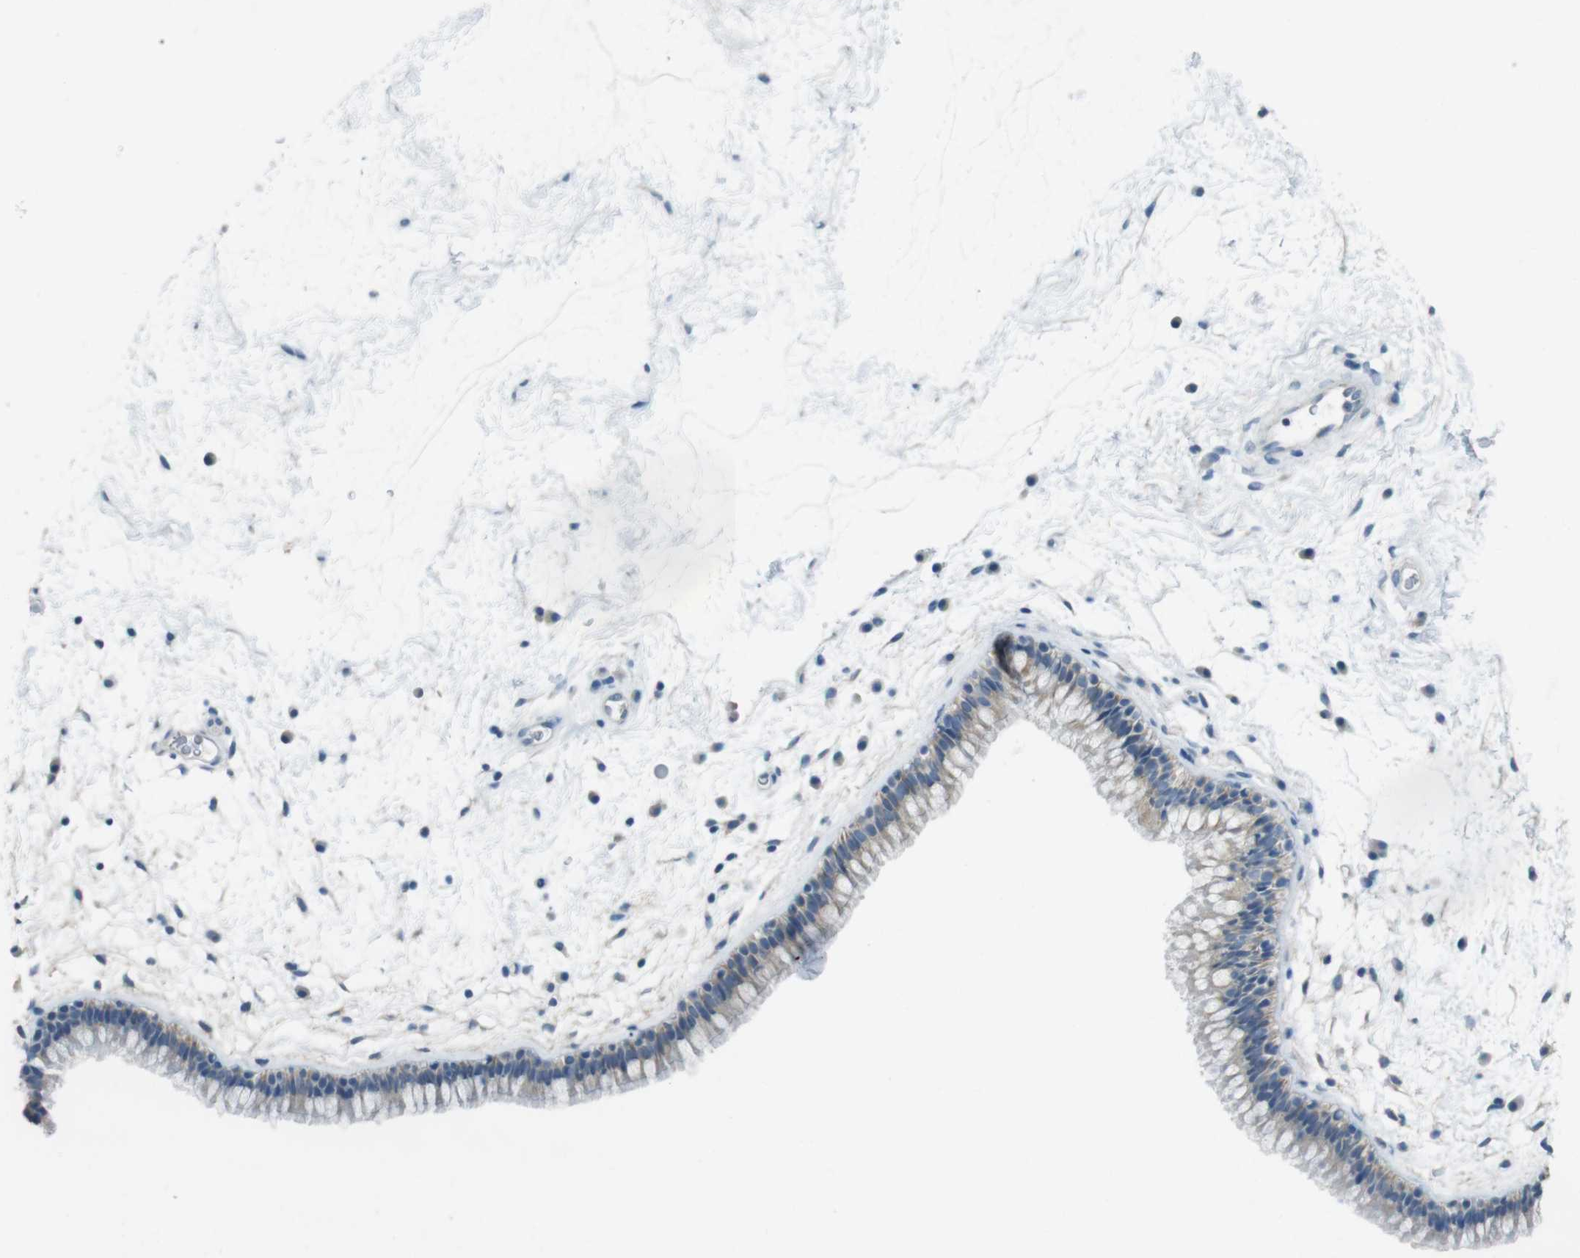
{"staining": {"intensity": "weak", "quantity": "<25%", "location": "cytoplasmic/membranous"}, "tissue": "nasopharynx", "cell_type": "Respiratory epithelial cells", "image_type": "normal", "snomed": [{"axis": "morphology", "description": "Normal tissue, NOS"}, {"axis": "morphology", "description": "Inflammation, NOS"}, {"axis": "topography", "description": "Nasopharynx"}], "caption": "Immunohistochemical staining of normal nasopharynx demonstrates no significant expression in respiratory epithelial cells.", "gene": "ENTPD7", "patient": {"sex": "male", "age": 48}}